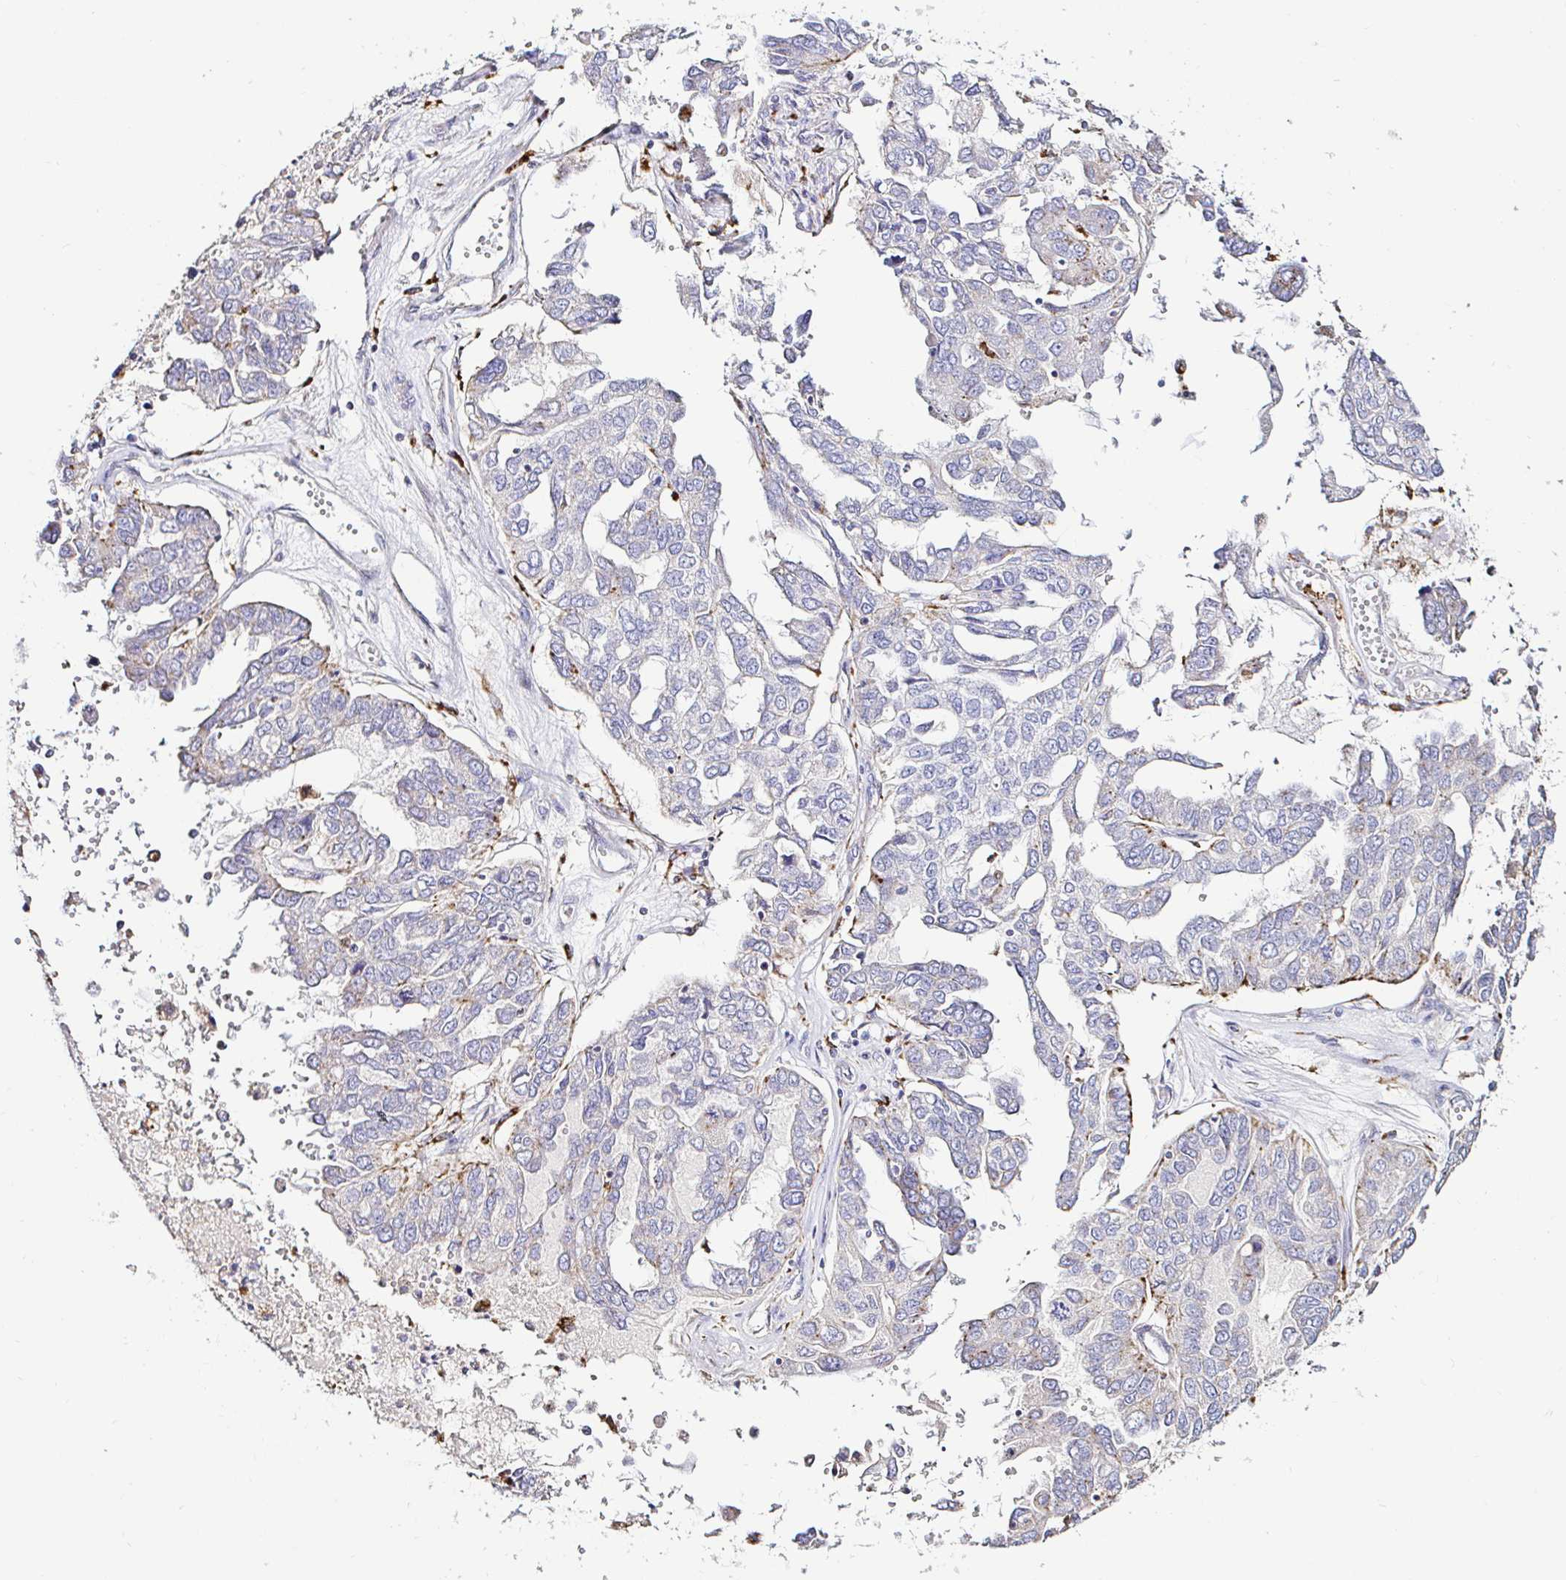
{"staining": {"intensity": "weak", "quantity": "<25%", "location": "cytoplasmic/membranous"}, "tissue": "ovarian cancer", "cell_type": "Tumor cells", "image_type": "cancer", "snomed": [{"axis": "morphology", "description": "Cystadenocarcinoma, serous, NOS"}, {"axis": "topography", "description": "Ovary"}], "caption": "Ovarian cancer was stained to show a protein in brown. There is no significant expression in tumor cells.", "gene": "GALNS", "patient": {"sex": "female", "age": 53}}